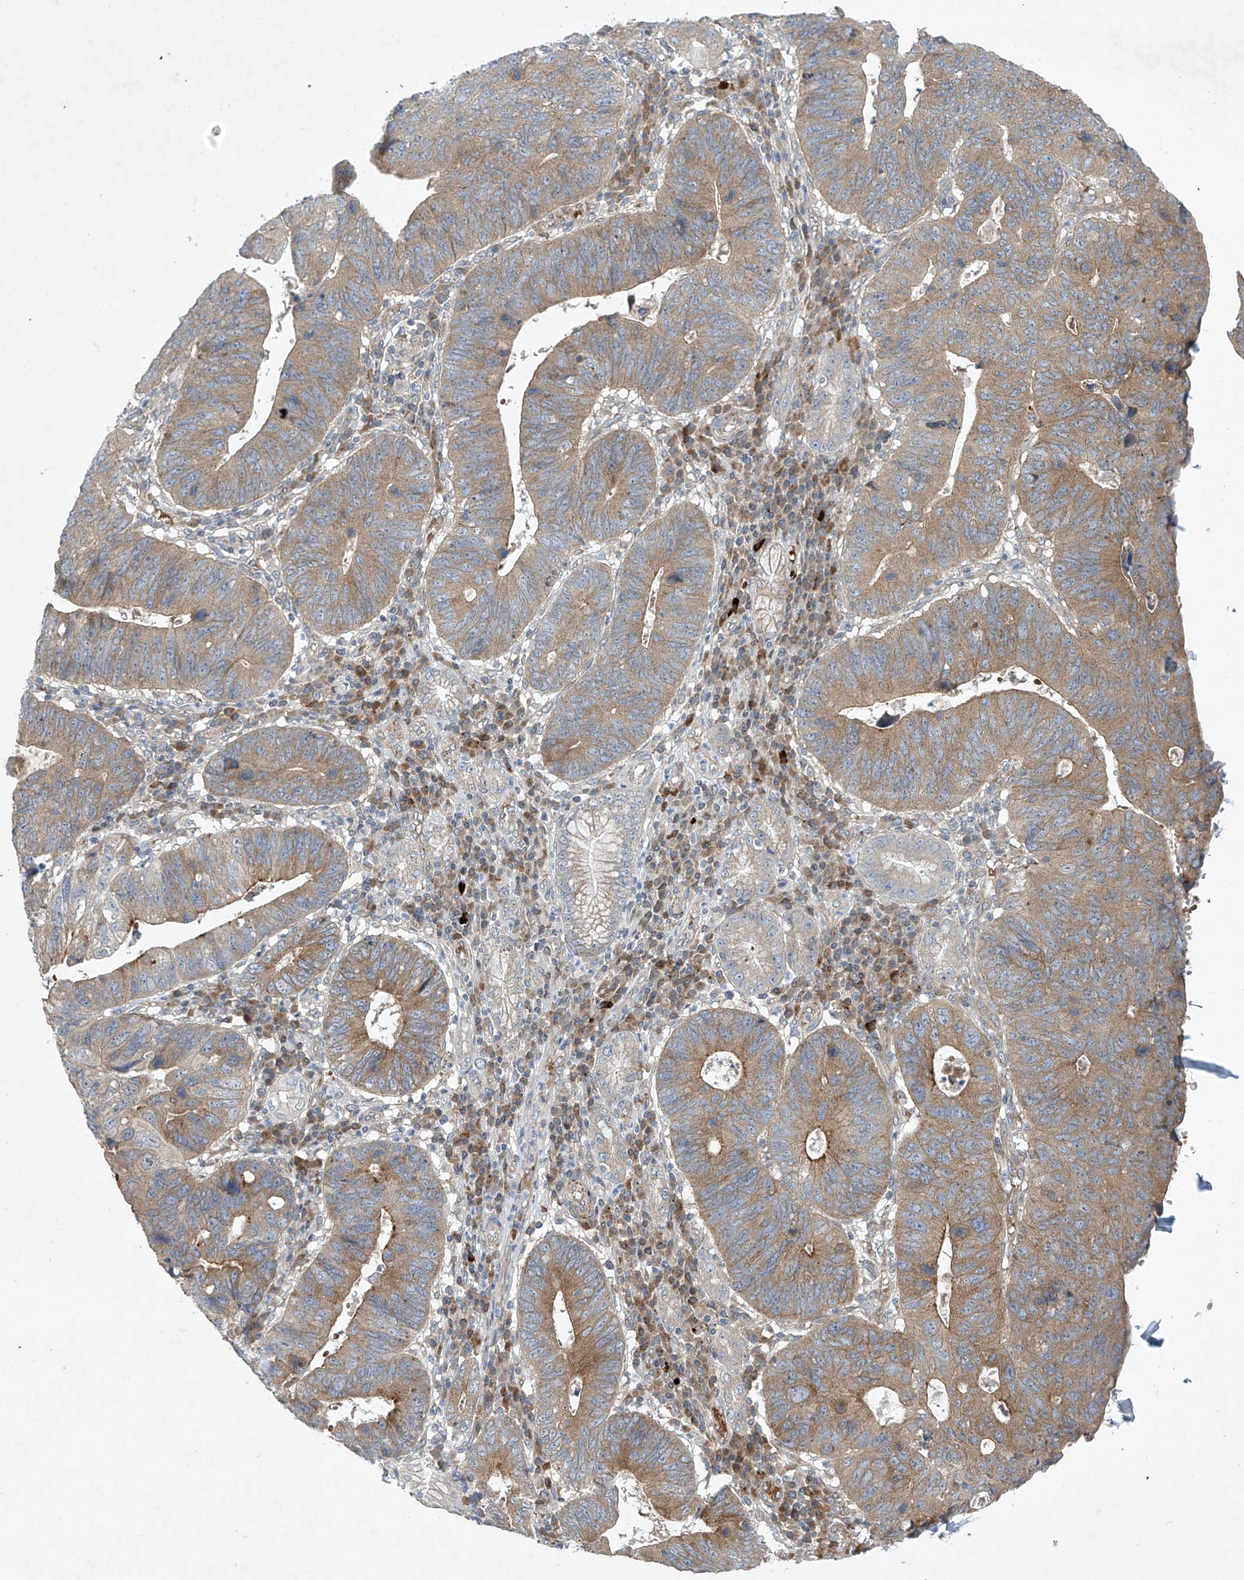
{"staining": {"intensity": "moderate", "quantity": ">75%", "location": "cytoplasmic/membranous"}, "tissue": "stomach cancer", "cell_type": "Tumor cells", "image_type": "cancer", "snomed": [{"axis": "morphology", "description": "Adenocarcinoma, NOS"}, {"axis": "topography", "description": "Stomach"}], "caption": "The photomicrograph shows immunohistochemical staining of adenocarcinoma (stomach). There is moderate cytoplasmic/membranous expression is seen in about >75% of tumor cells.", "gene": "TJAP1", "patient": {"sex": "male", "age": 59}}